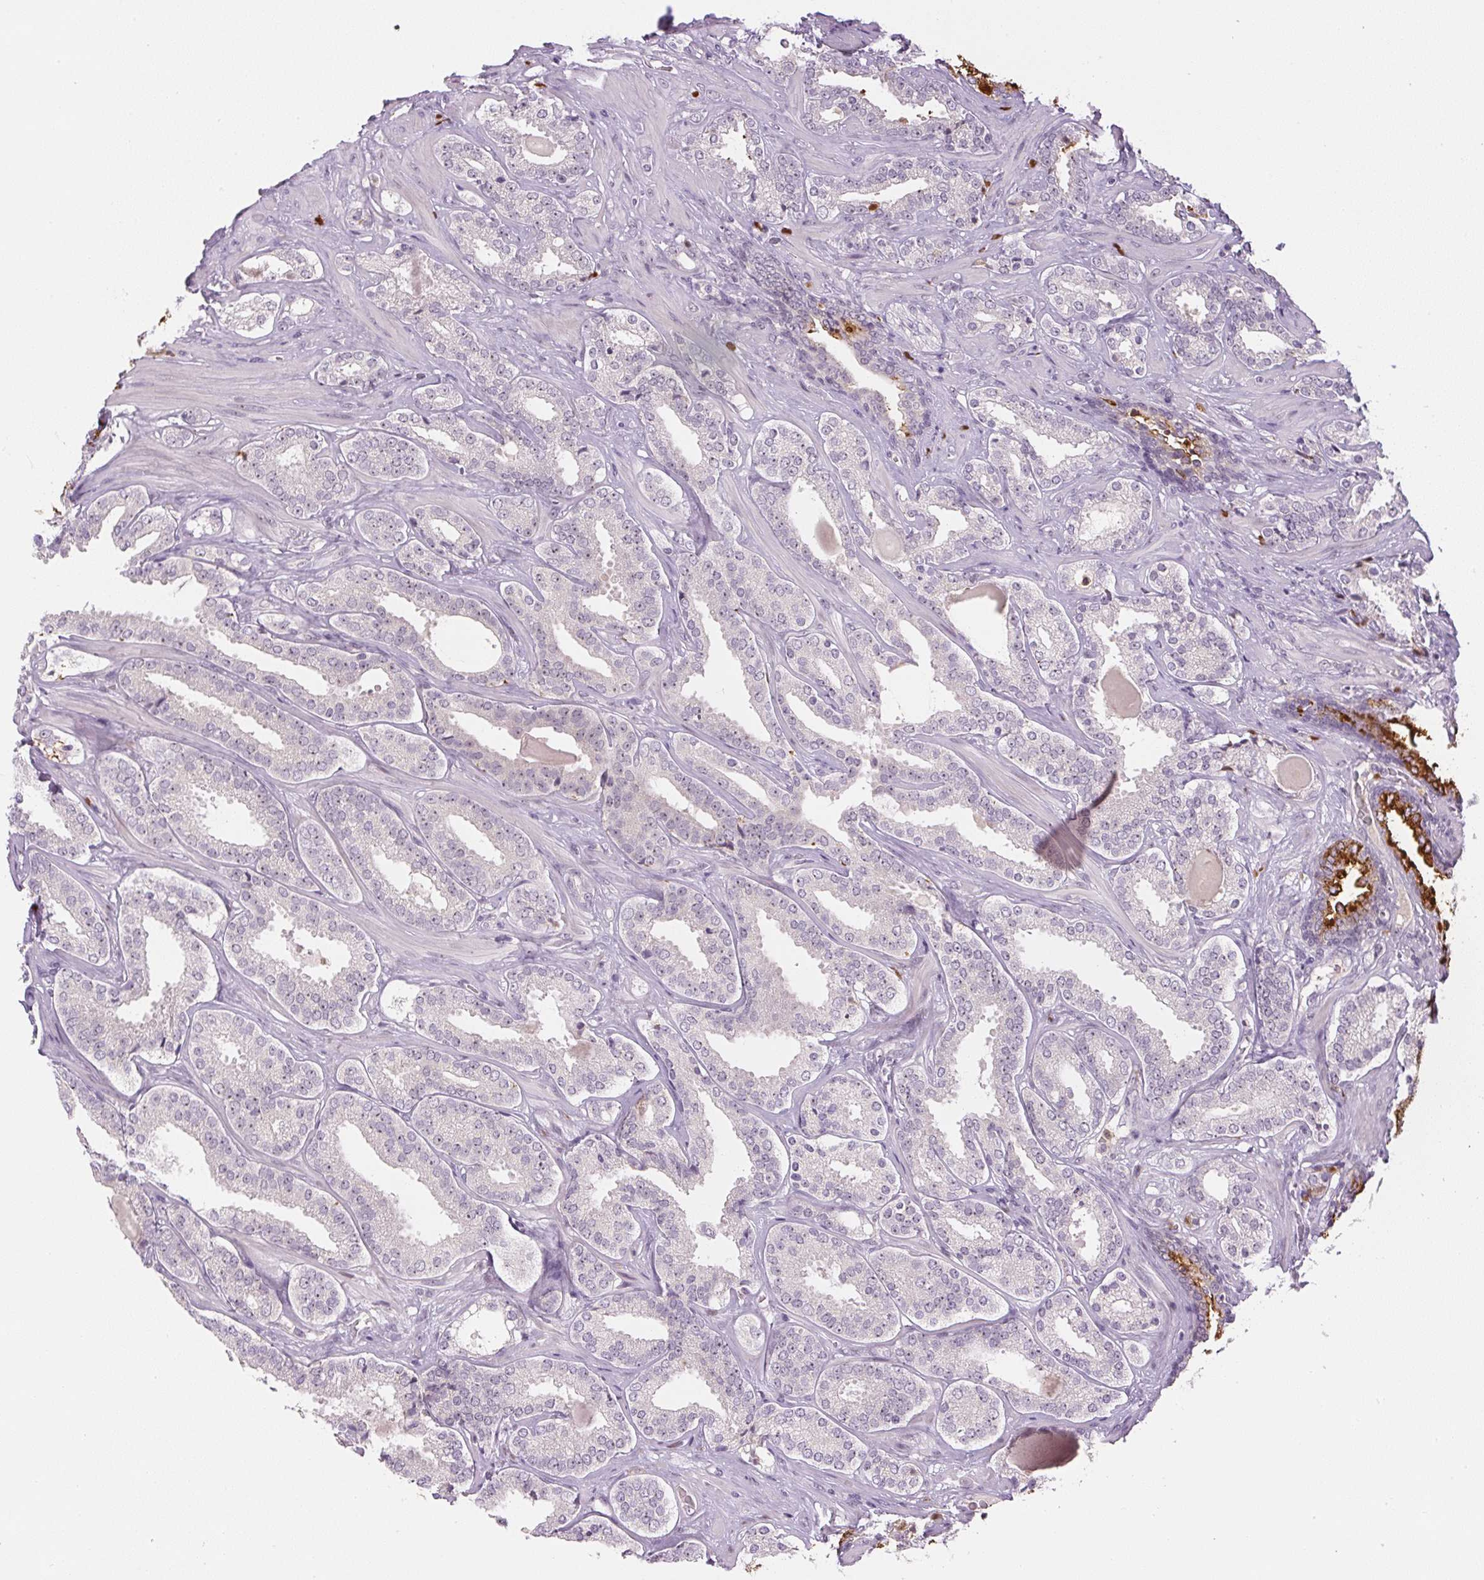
{"staining": {"intensity": "negative", "quantity": "none", "location": "none"}, "tissue": "prostate cancer", "cell_type": "Tumor cells", "image_type": "cancer", "snomed": [{"axis": "morphology", "description": "Adenocarcinoma, High grade"}, {"axis": "topography", "description": "Prostate"}], "caption": "High magnification brightfield microscopy of adenocarcinoma (high-grade) (prostate) stained with DAB (brown) and counterstained with hematoxylin (blue): tumor cells show no significant expression.", "gene": "SGF29", "patient": {"sex": "male", "age": 65}}